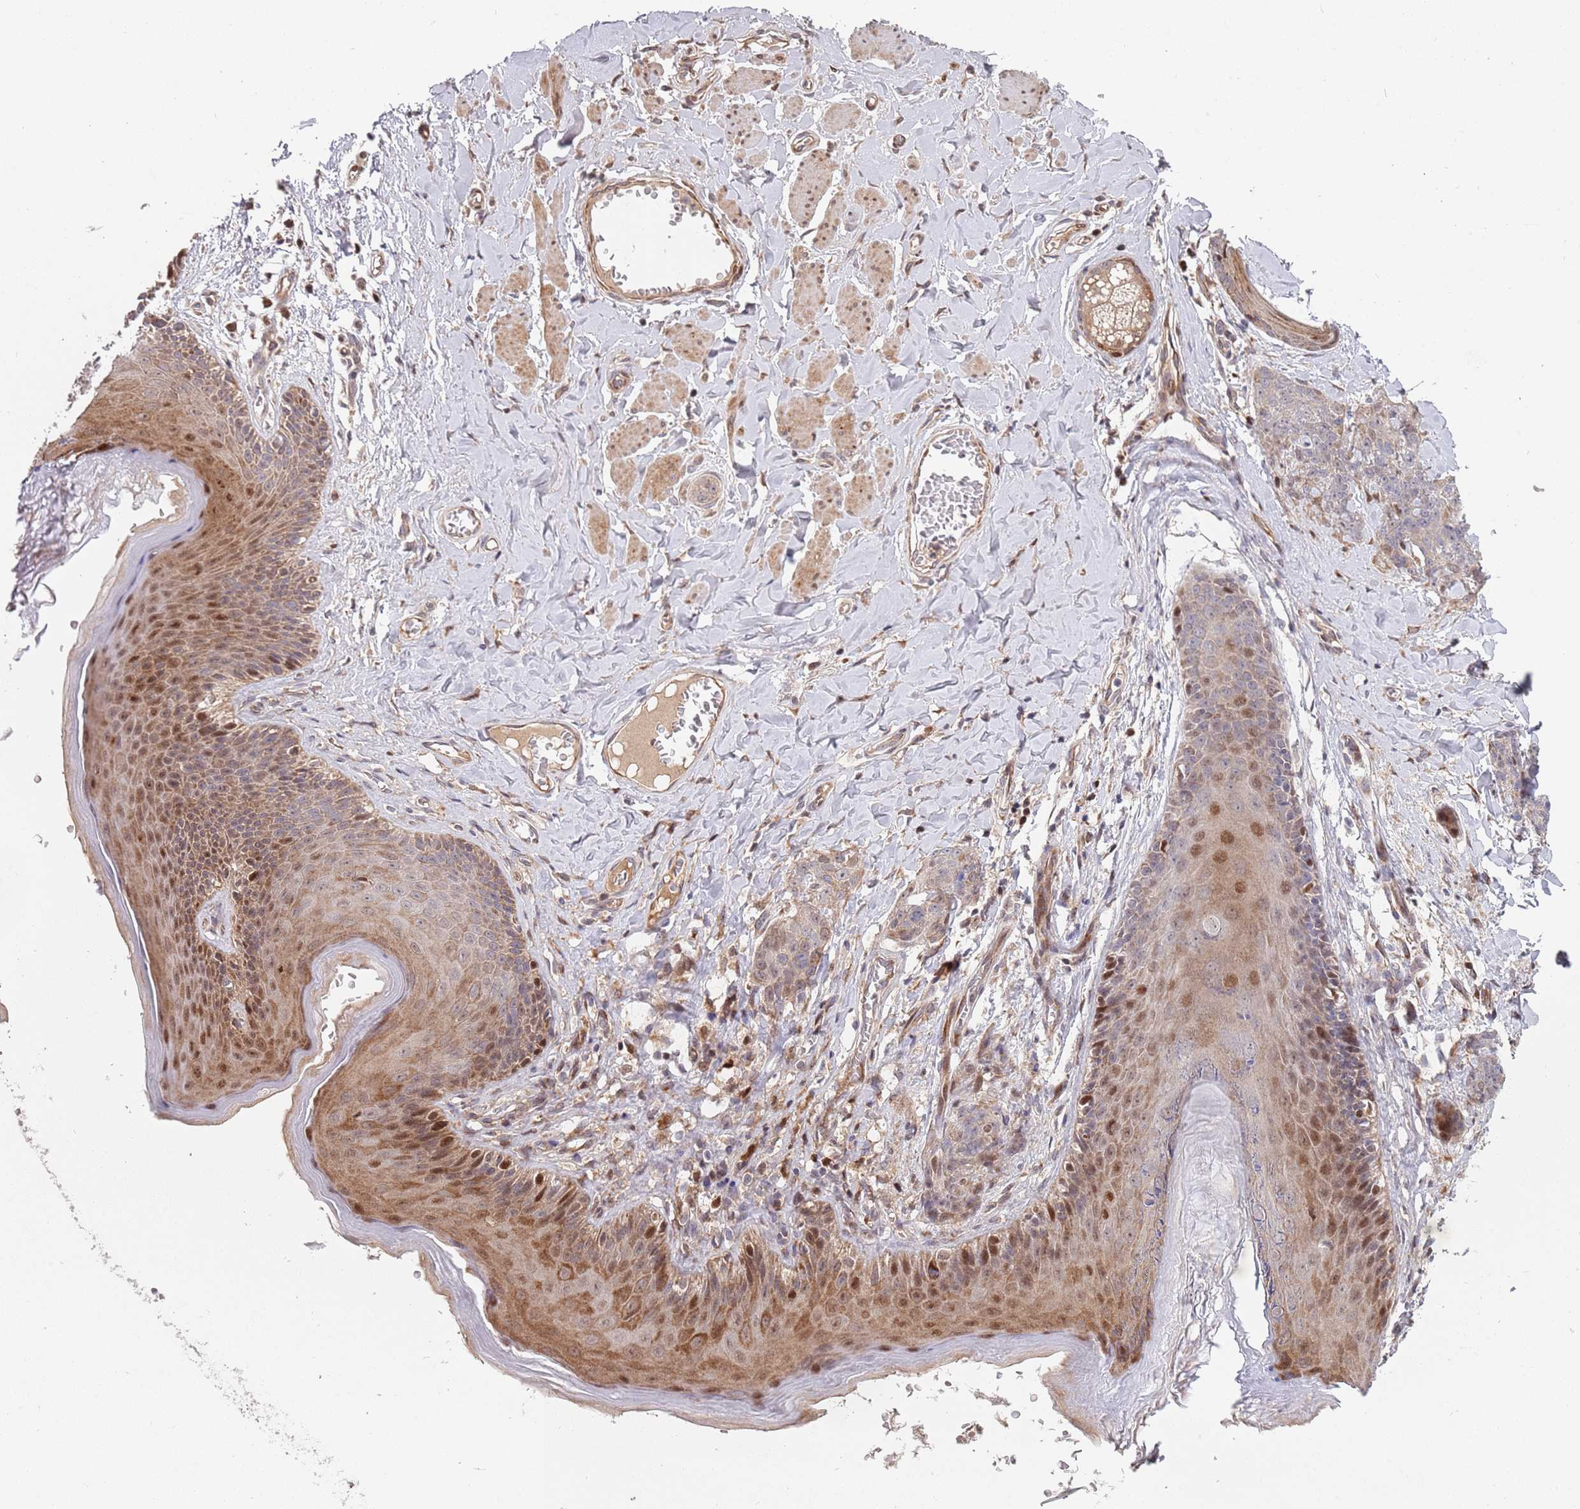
{"staining": {"intensity": "weak", "quantity": "<25%", "location": "cytoplasmic/membranous"}, "tissue": "skin cancer", "cell_type": "Tumor cells", "image_type": "cancer", "snomed": [{"axis": "morphology", "description": "Squamous cell carcinoma, NOS"}, {"axis": "topography", "description": "Skin"}, {"axis": "topography", "description": "Vulva"}], "caption": "Tumor cells are negative for brown protein staining in skin squamous cell carcinoma. (Immunohistochemistry (ihc), brightfield microscopy, high magnification).", "gene": "SYNDIG1L", "patient": {"sex": "female", "age": 85}}